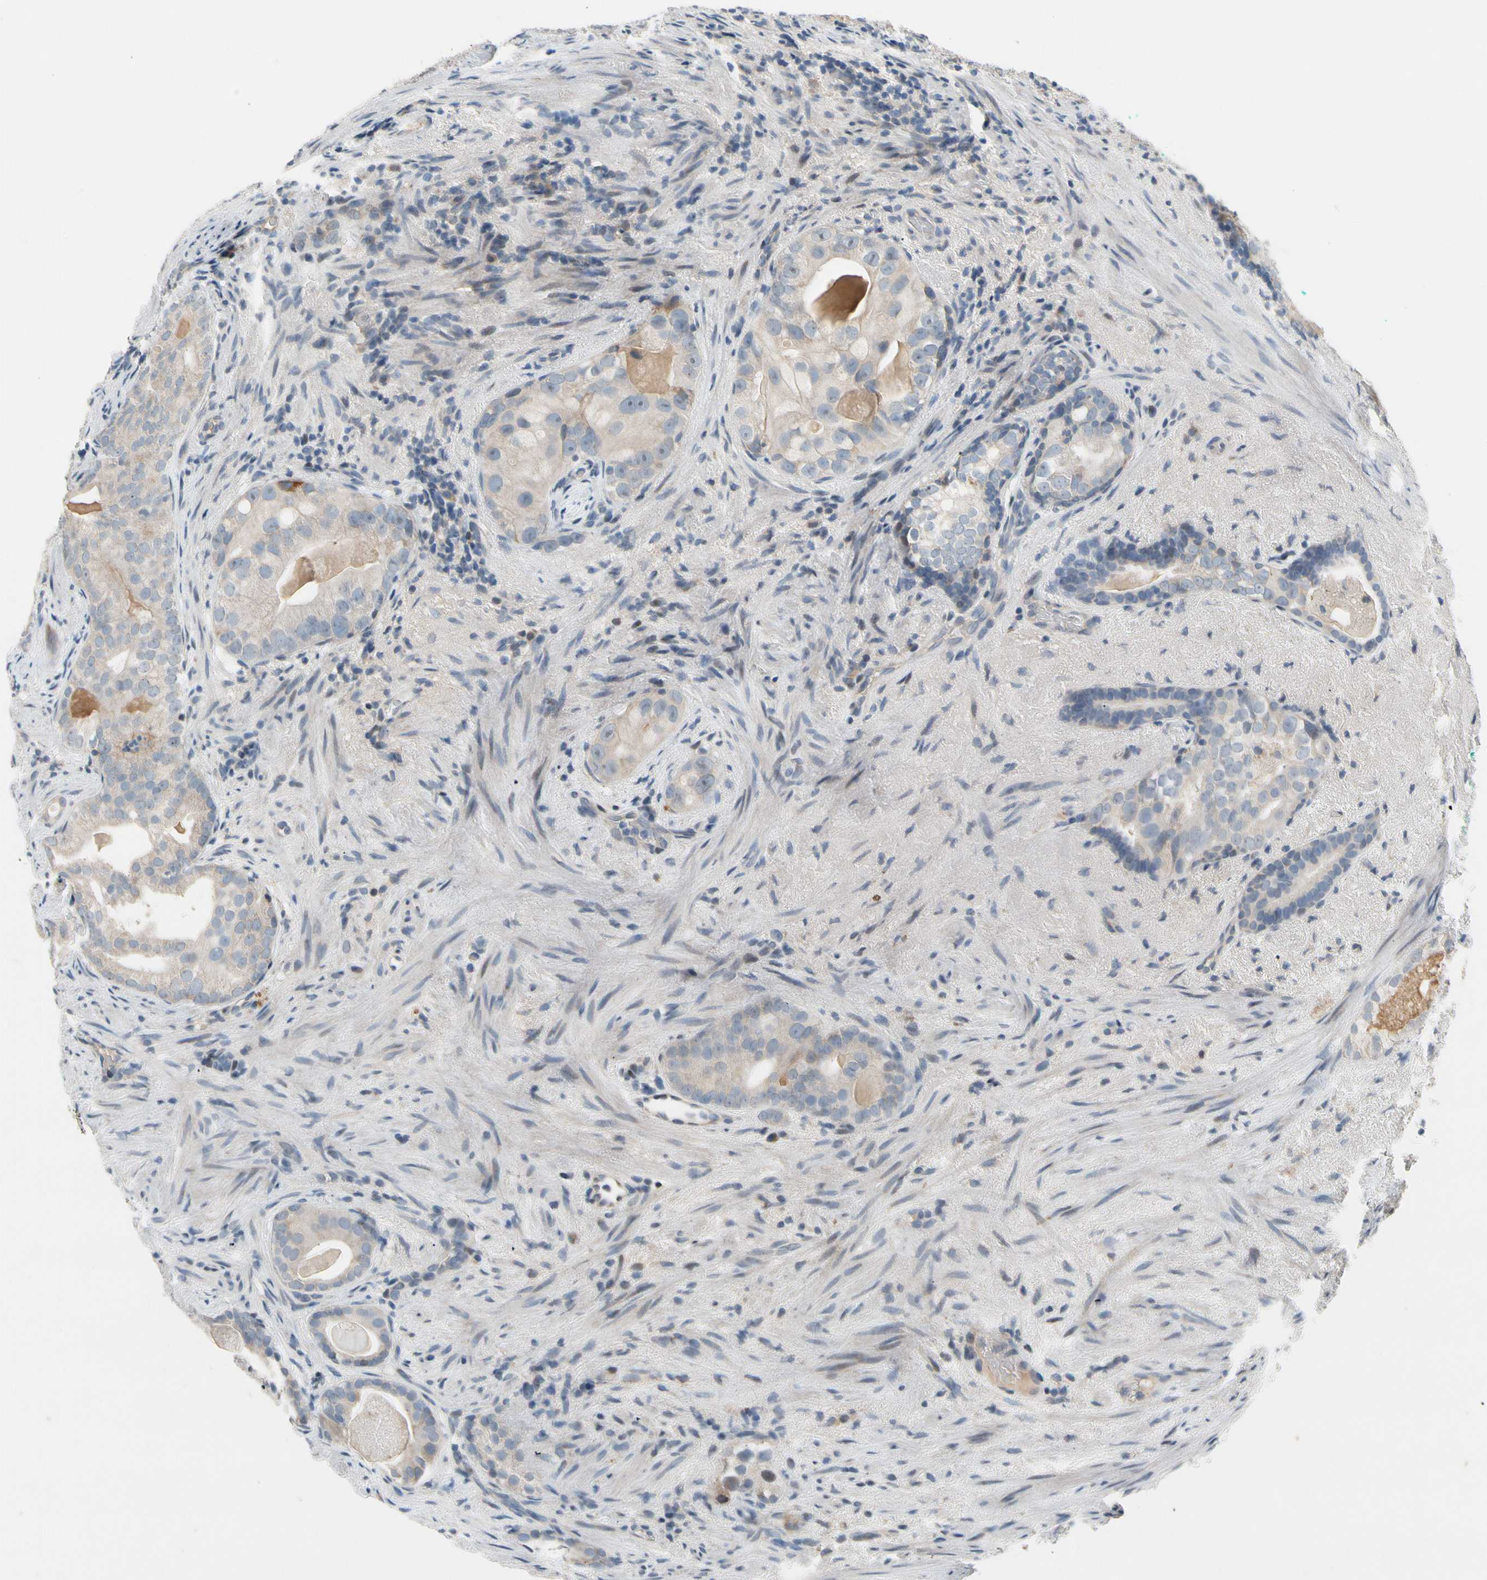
{"staining": {"intensity": "weak", "quantity": ">75%", "location": "cytoplasmic/membranous"}, "tissue": "prostate cancer", "cell_type": "Tumor cells", "image_type": "cancer", "snomed": [{"axis": "morphology", "description": "Adenocarcinoma, High grade"}, {"axis": "topography", "description": "Prostate"}], "caption": "There is low levels of weak cytoplasmic/membranous expression in tumor cells of prostate cancer (adenocarcinoma (high-grade)), as demonstrated by immunohistochemical staining (brown color).", "gene": "PIP5K1B", "patient": {"sex": "male", "age": 66}}